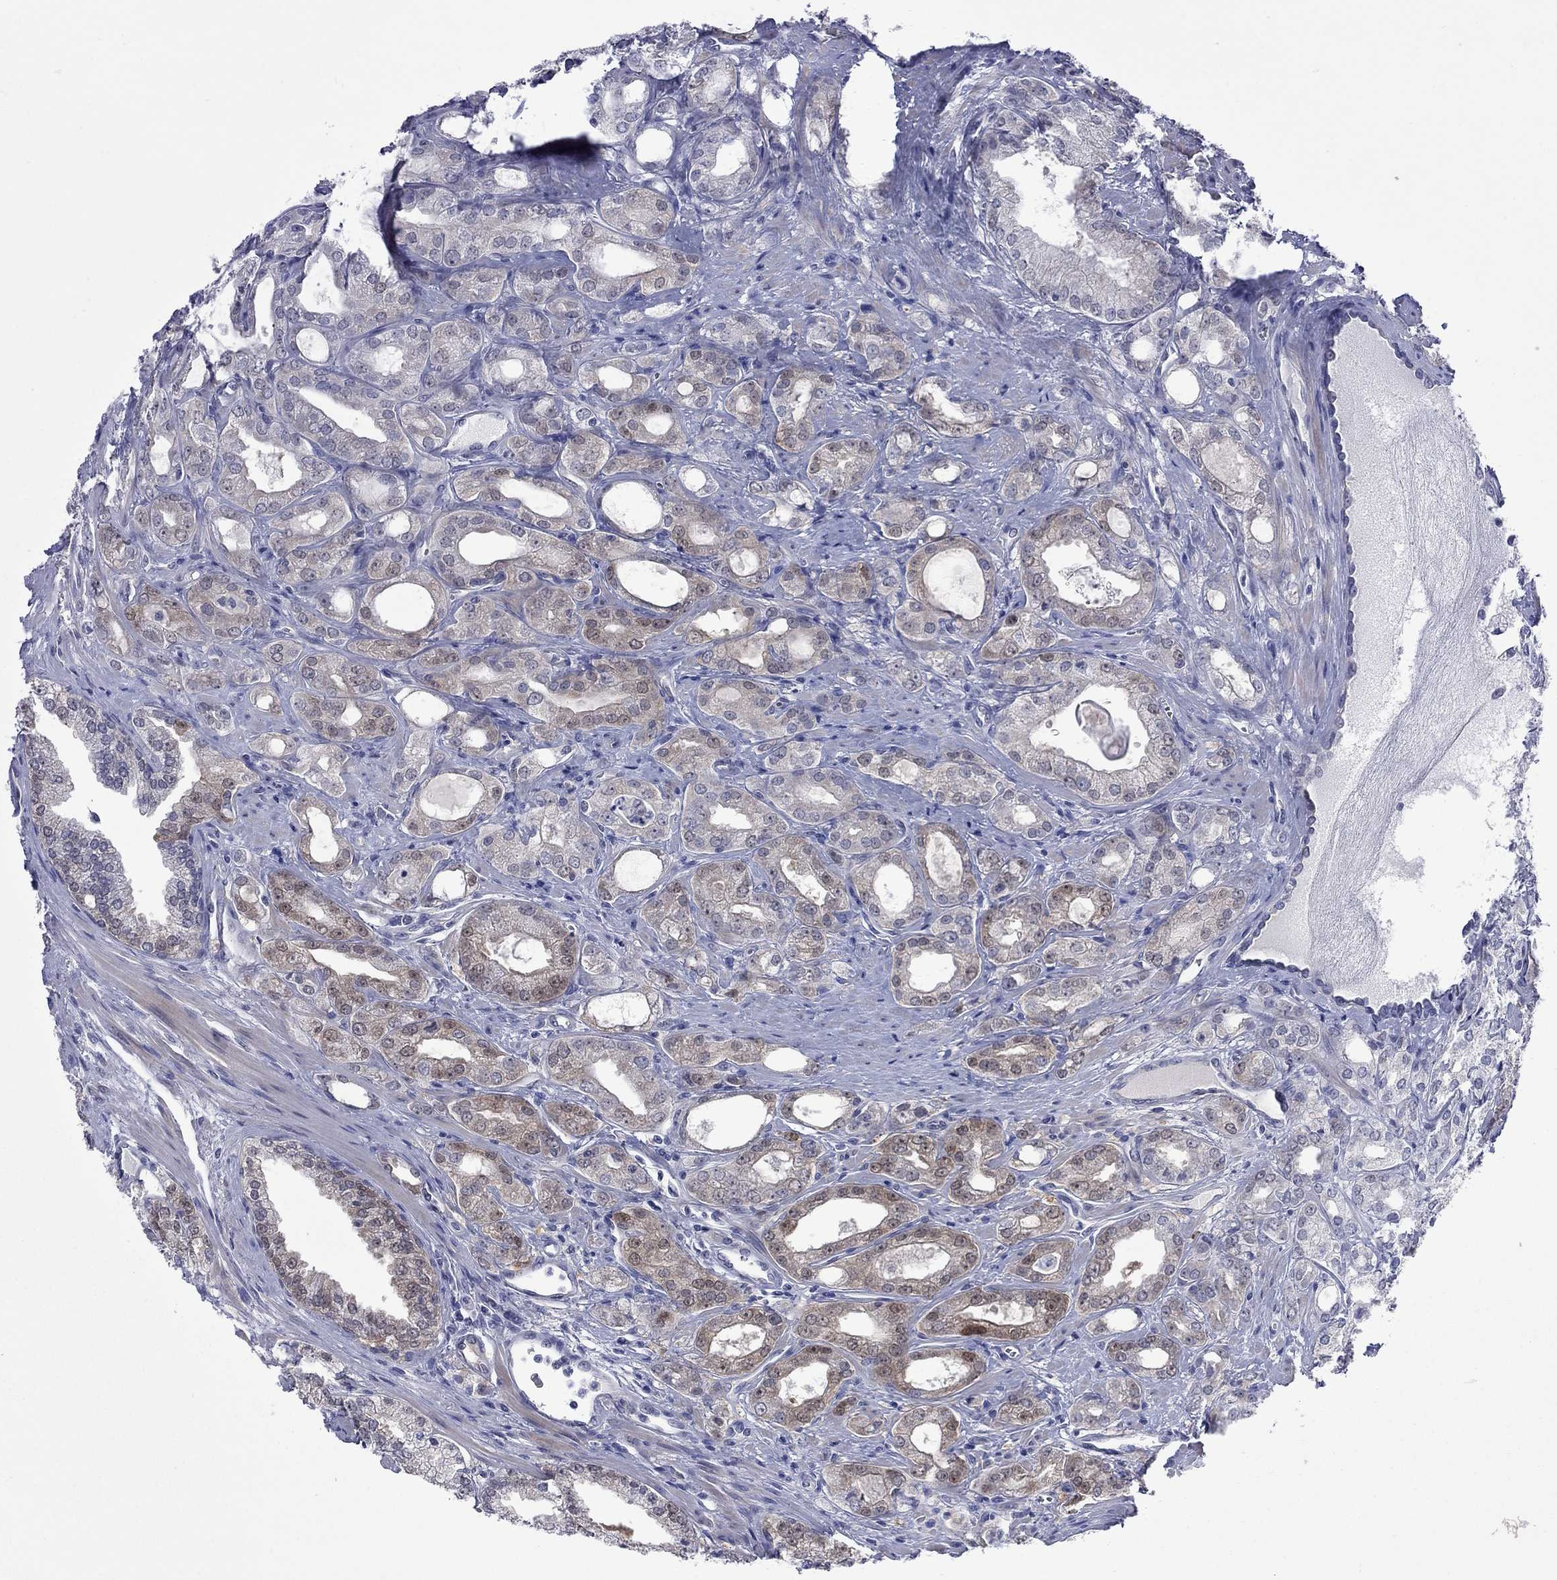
{"staining": {"intensity": "moderate", "quantity": "<25%", "location": "cytoplasmic/membranous,nuclear"}, "tissue": "prostate cancer", "cell_type": "Tumor cells", "image_type": "cancer", "snomed": [{"axis": "morphology", "description": "Adenocarcinoma, NOS"}, {"axis": "morphology", "description": "Adenocarcinoma, High grade"}, {"axis": "topography", "description": "Prostate"}], "caption": "An image showing moderate cytoplasmic/membranous and nuclear staining in approximately <25% of tumor cells in prostate cancer, as visualized by brown immunohistochemical staining.", "gene": "CTNNBIP1", "patient": {"sex": "male", "age": 70}}